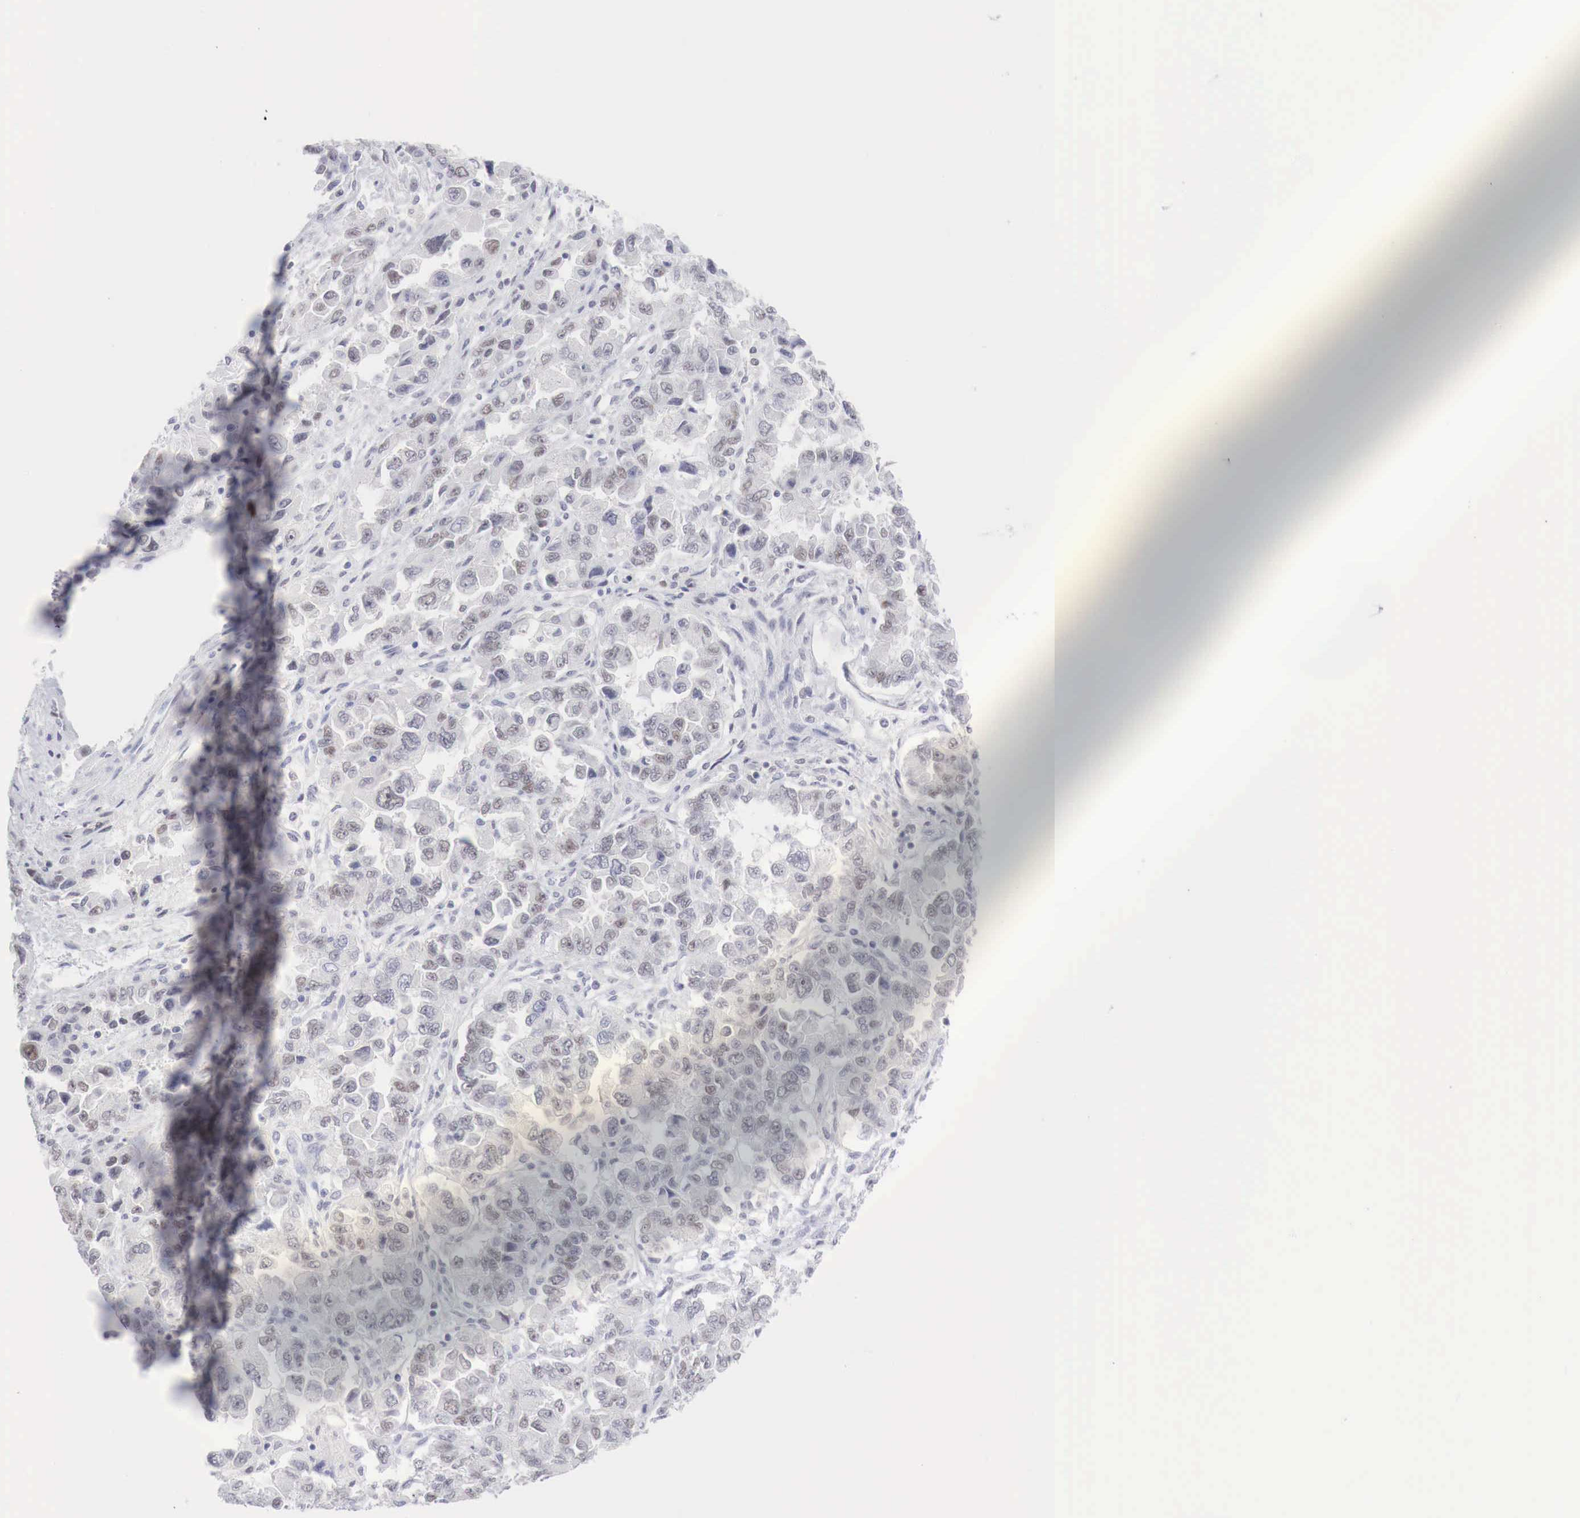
{"staining": {"intensity": "weak", "quantity": "<25%", "location": "nuclear"}, "tissue": "ovarian cancer", "cell_type": "Tumor cells", "image_type": "cancer", "snomed": [{"axis": "morphology", "description": "Cystadenocarcinoma, serous, NOS"}, {"axis": "topography", "description": "Ovary"}], "caption": "This is an immunohistochemistry (IHC) image of human ovarian cancer (serous cystadenocarcinoma). There is no positivity in tumor cells.", "gene": "FOXP2", "patient": {"sex": "female", "age": 84}}